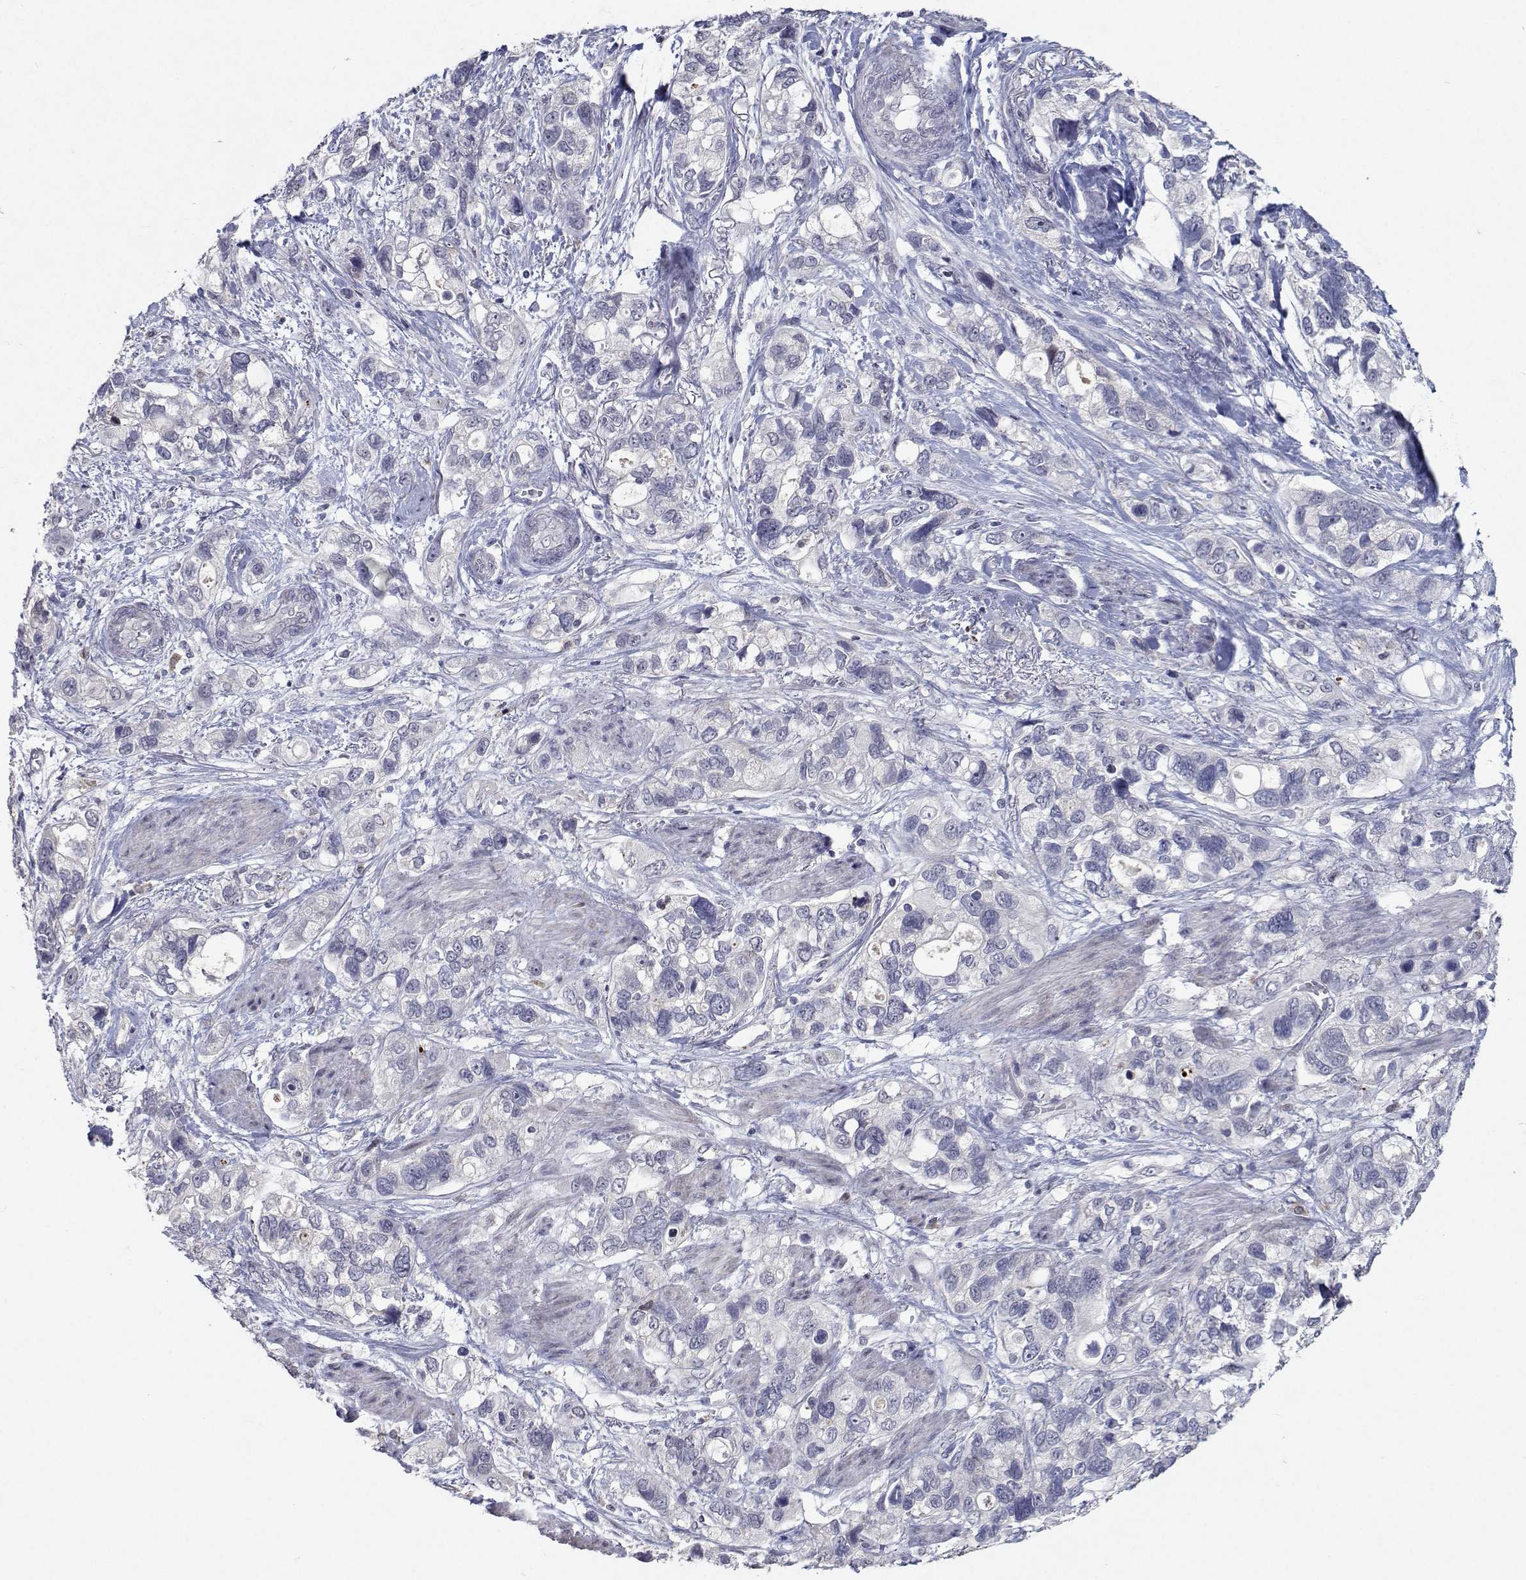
{"staining": {"intensity": "negative", "quantity": "none", "location": "none"}, "tissue": "stomach cancer", "cell_type": "Tumor cells", "image_type": "cancer", "snomed": [{"axis": "morphology", "description": "Adenocarcinoma, NOS"}, {"axis": "topography", "description": "Stomach, upper"}], "caption": "Immunohistochemical staining of stomach cancer (adenocarcinoma) displays no significant positivity in tumor cells.", "gene": "RBPJL", "patient": {"sex": "female", "age": 81}}